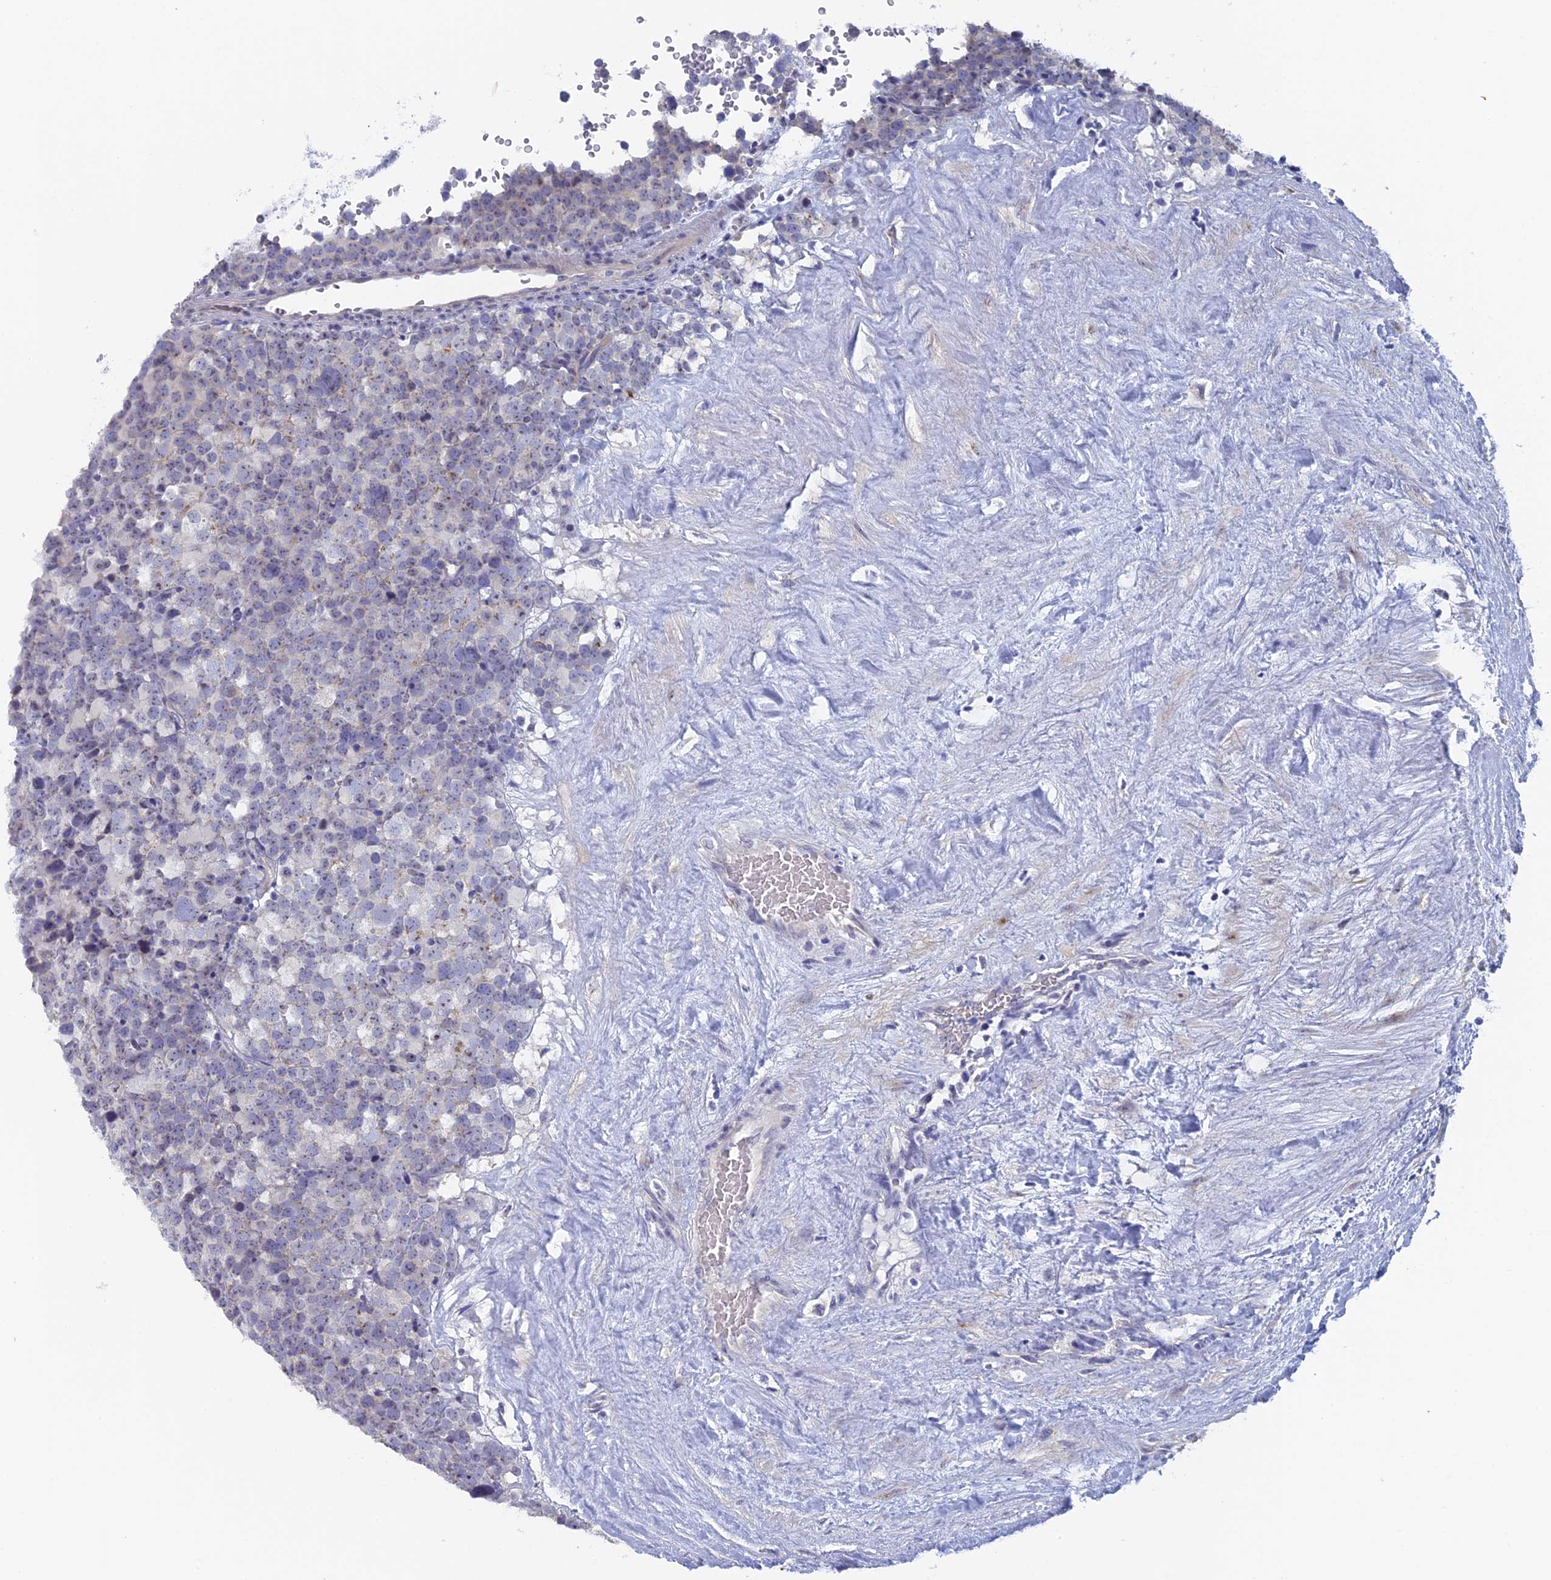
{"staining": {"intensity": "negative", "quantity": "none", "location": "none"}, "tissue": "testis cancer", "cell_type": "Tumor cells", "image_type": "cancer", "snomed": [{"axis": "morphology", "description": "Seminoma, NOS"}, {"axis": "topography", "description": "Testis"}], "caption": "The immunohistochemistry (IHC) image has no significant expression in tumor cells of testis cancer tissue.", "gene": "SRFBP1", "patient": {"sex": "male", "age": 71}}